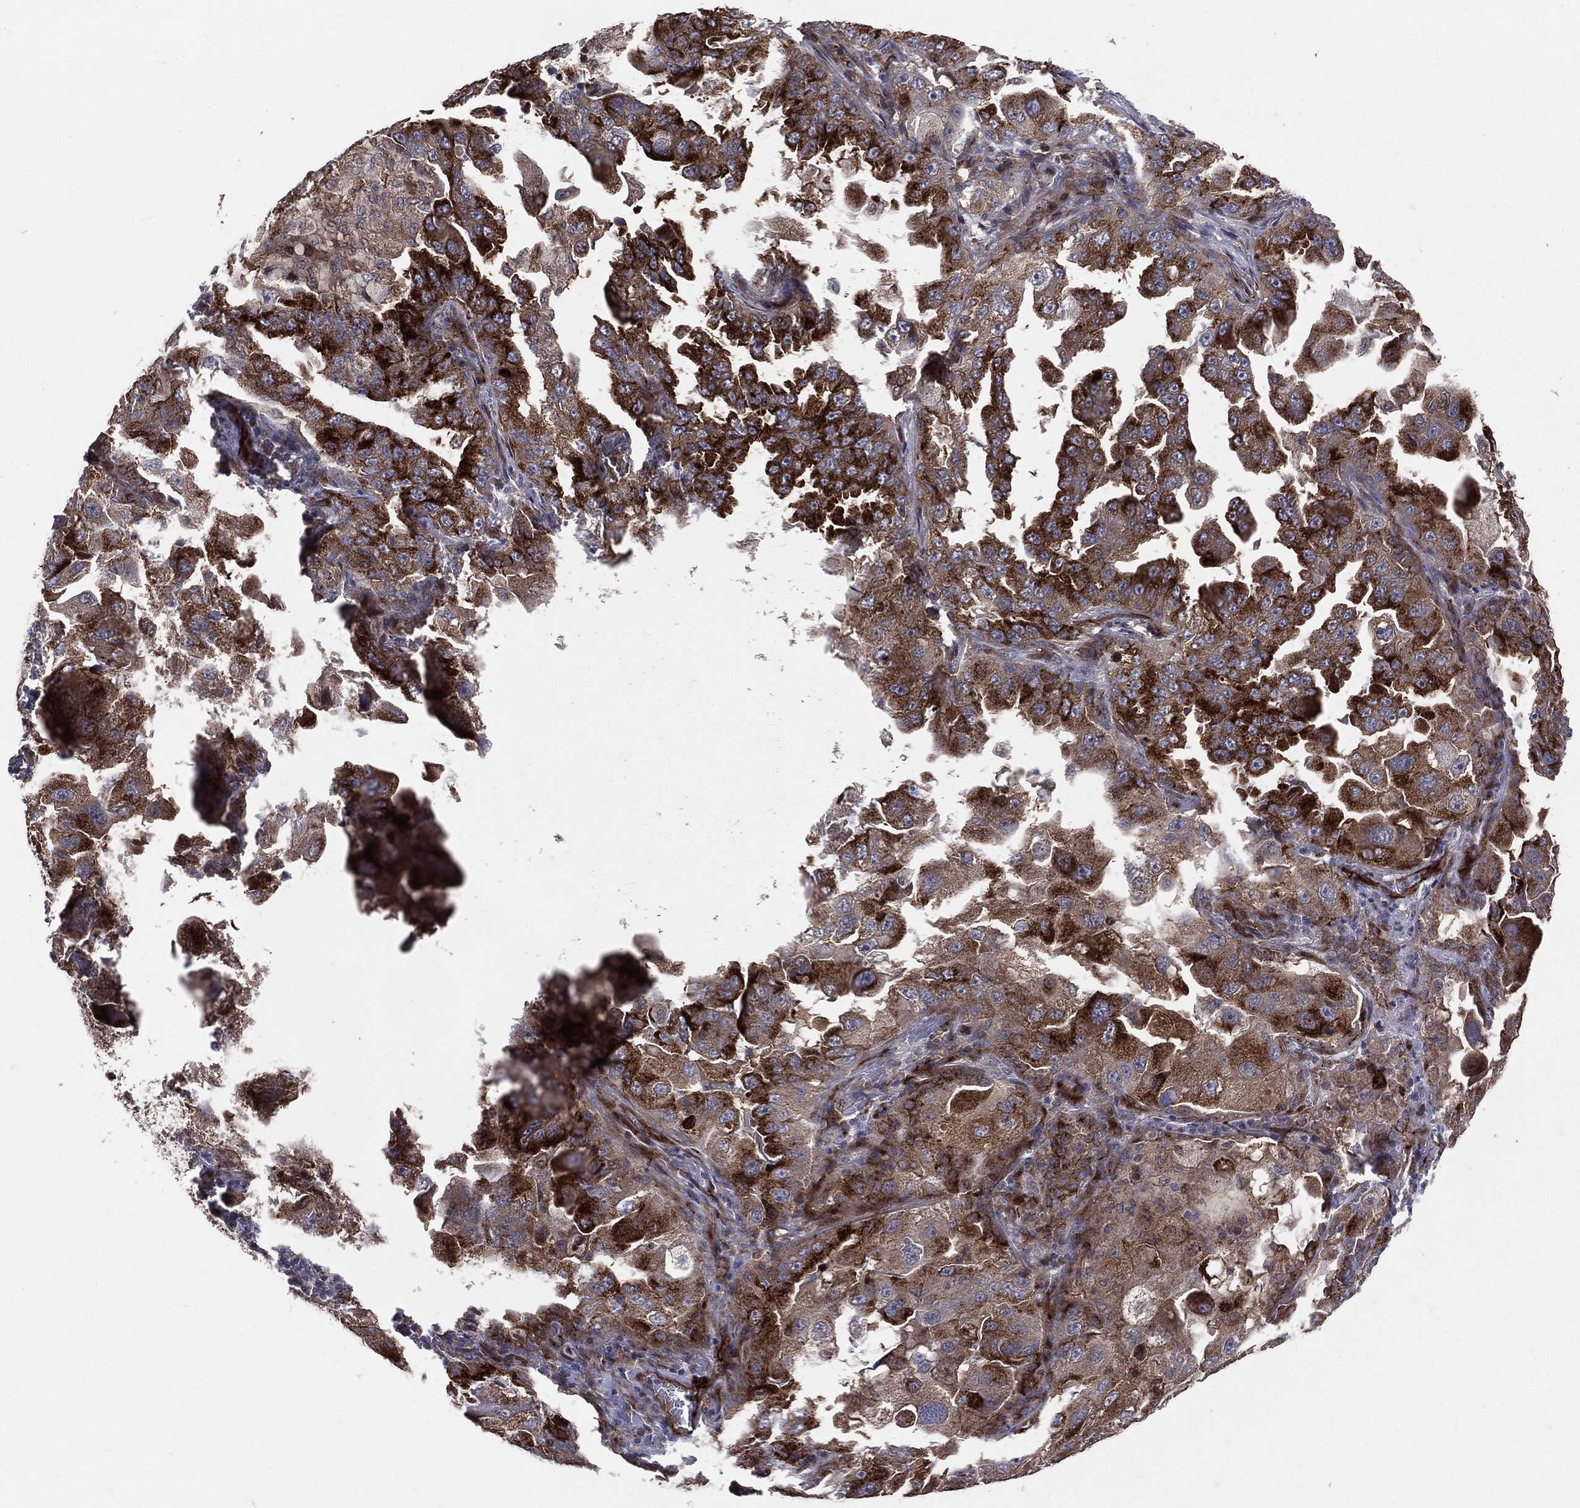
{"staining": {"intensity": "strong", "quantity": ">75%", "location": "cytoplasmic/membranous"}, "tissue": "lung cancer", "cell_type": "Tumor cells", "image_type": "cancer", "snomed": [{"axis": "morphology", "description": "Adenocarcinoma, NOS"}, {"axis": "topography", "description": "Lung"}], "caption": "Strong cytoplasmic/membranous protein expression is appreciated in approximately >75% of tumor cells in lung cancer. (IHC, brightfield microscopy, high magnification).", "gene": "ENTPD1", "patient": {"sex": "female", "age": 61}}